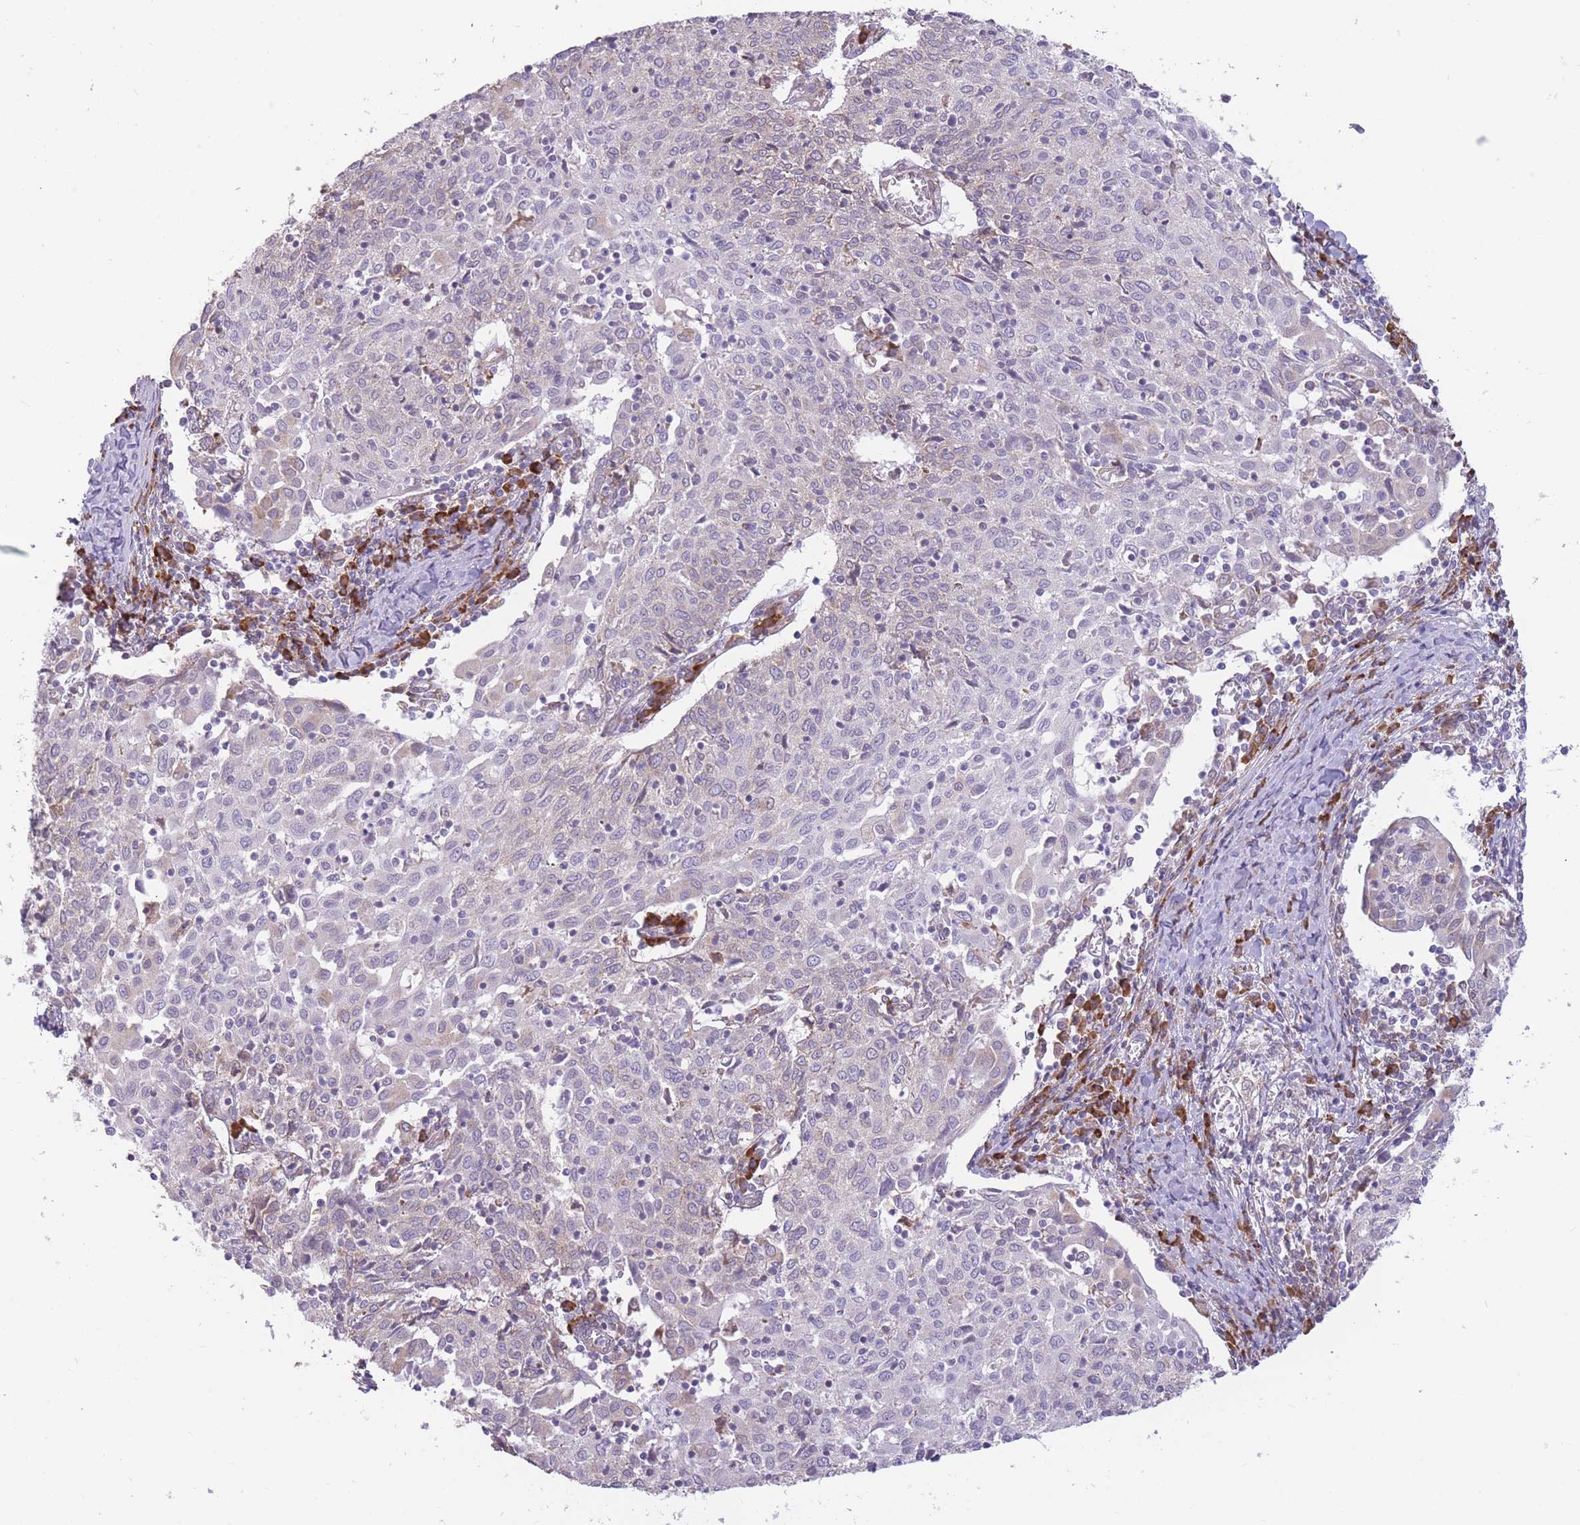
{"staining": {"intensity": "negative", "quantity": "none", "location": "none"}, "tissue": "cervical cancer", "cell_type": "Tumor cells", "image_type": "cancer", "snomed": [{"axis": "morphology", "description": "Squamous cell carcinoma, NOS"}, {"axis": "topography", "description": "Cervix"}], "caption": "An immunohistochemistry histopathology image of cervical squamous cell carcinoma is shown. There is no staining in tumor cells of cervical squamous cell carcinoma.", "gene": "TRAPPC5", "patient": {"sex": "female", "age": 52}}